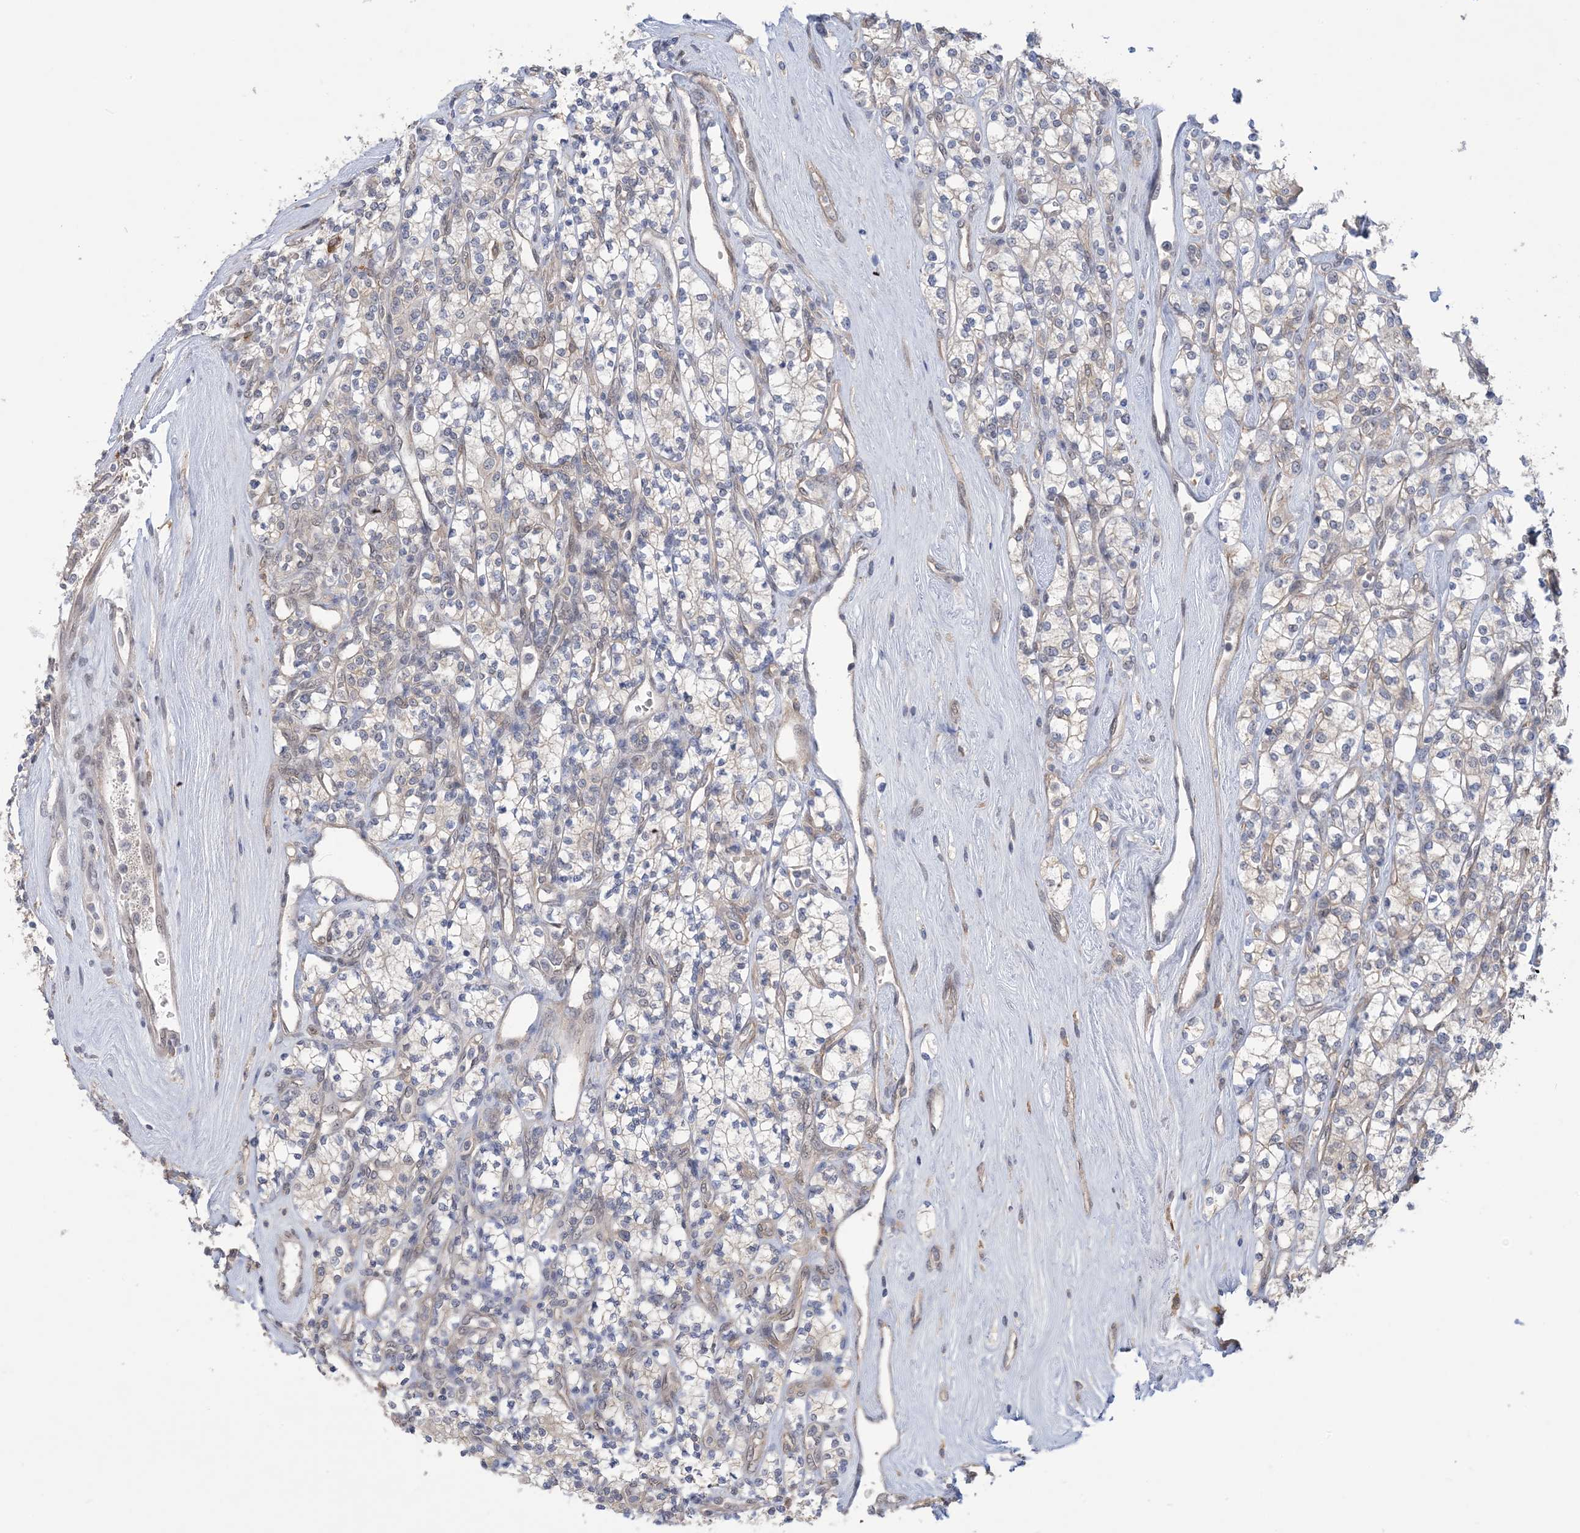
{"staining": {"intensity": "negative", "quantity": "none", "location": "none"}, "tissue": "renal cancer", "cell_type": "Tumor cells", "image_type": "cancer", "snomed": [{"axis": "morphology", "description": "Adenocarcinoma, NOS"}, {"axis": "topography", "description": "Kidney"}], "caption": "An immunohistochemistry micrograph of renal adenocarcinoma is shown. There is no staining in tumor cells of renal adenocarcinoma.", "gene": "ZNF8", "patient": {"sex": "male", "age": 77}}